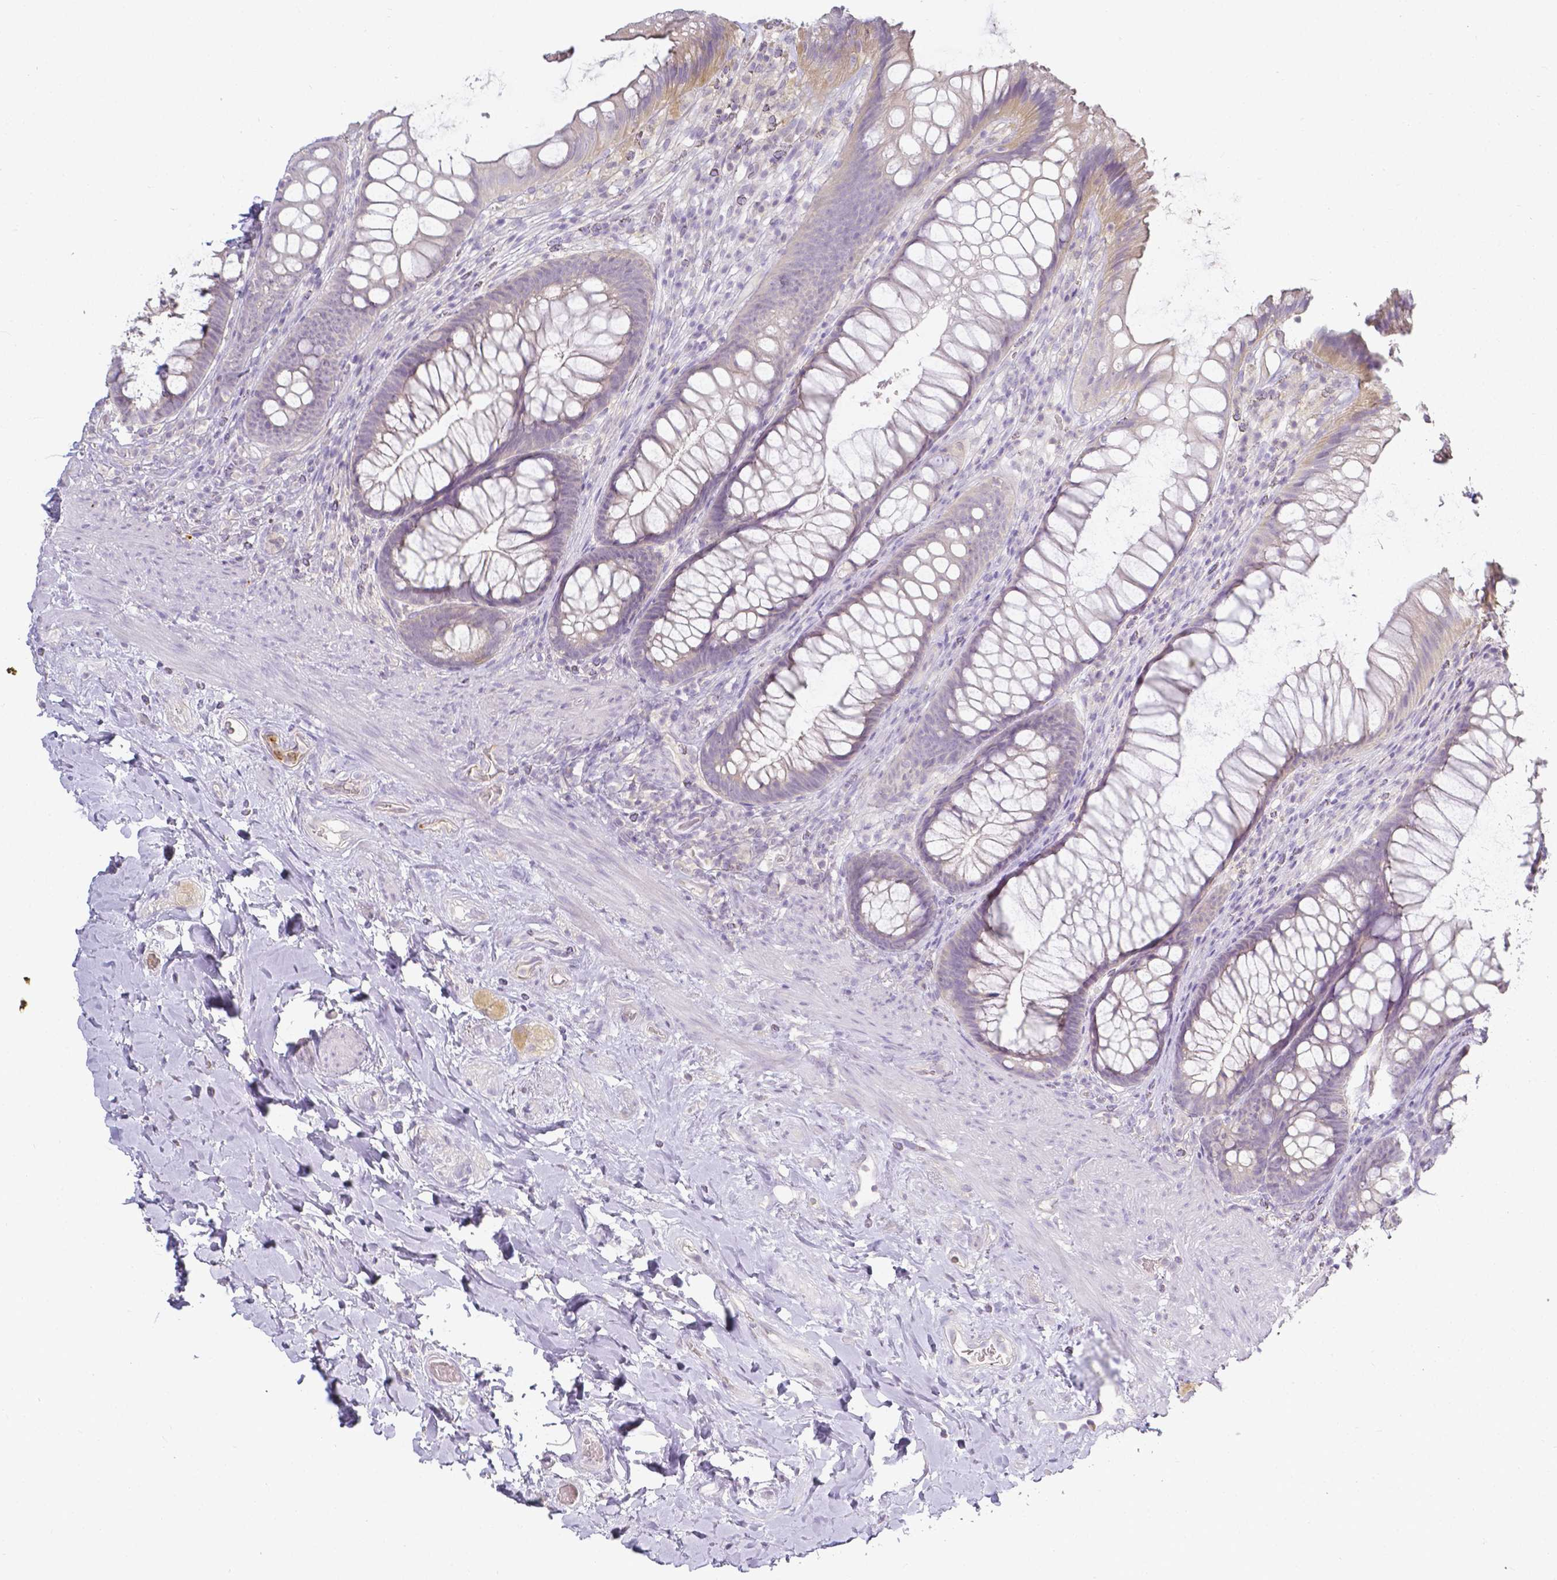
{"staining": {"intensity": "negative", "quantity": "none", "location": "none"}, "tissue": "rectum", "cell_type": "Glandular cells", "image_type": "normal", "snomed": [{"axis": "morphology", "description": "Normal tissue, NOS"}, {"axis": "topography", "description": "Rectum"}], "caption": "IHC image of benign human rectum stained for a protein (brown), which demonstrates no expression in glandular cells. (DAB immunohistochemistry visualized using brightfield microscopy, high magnification).", "gene": "KCNH1", "patient": {"sex": "male", "age": 53}}